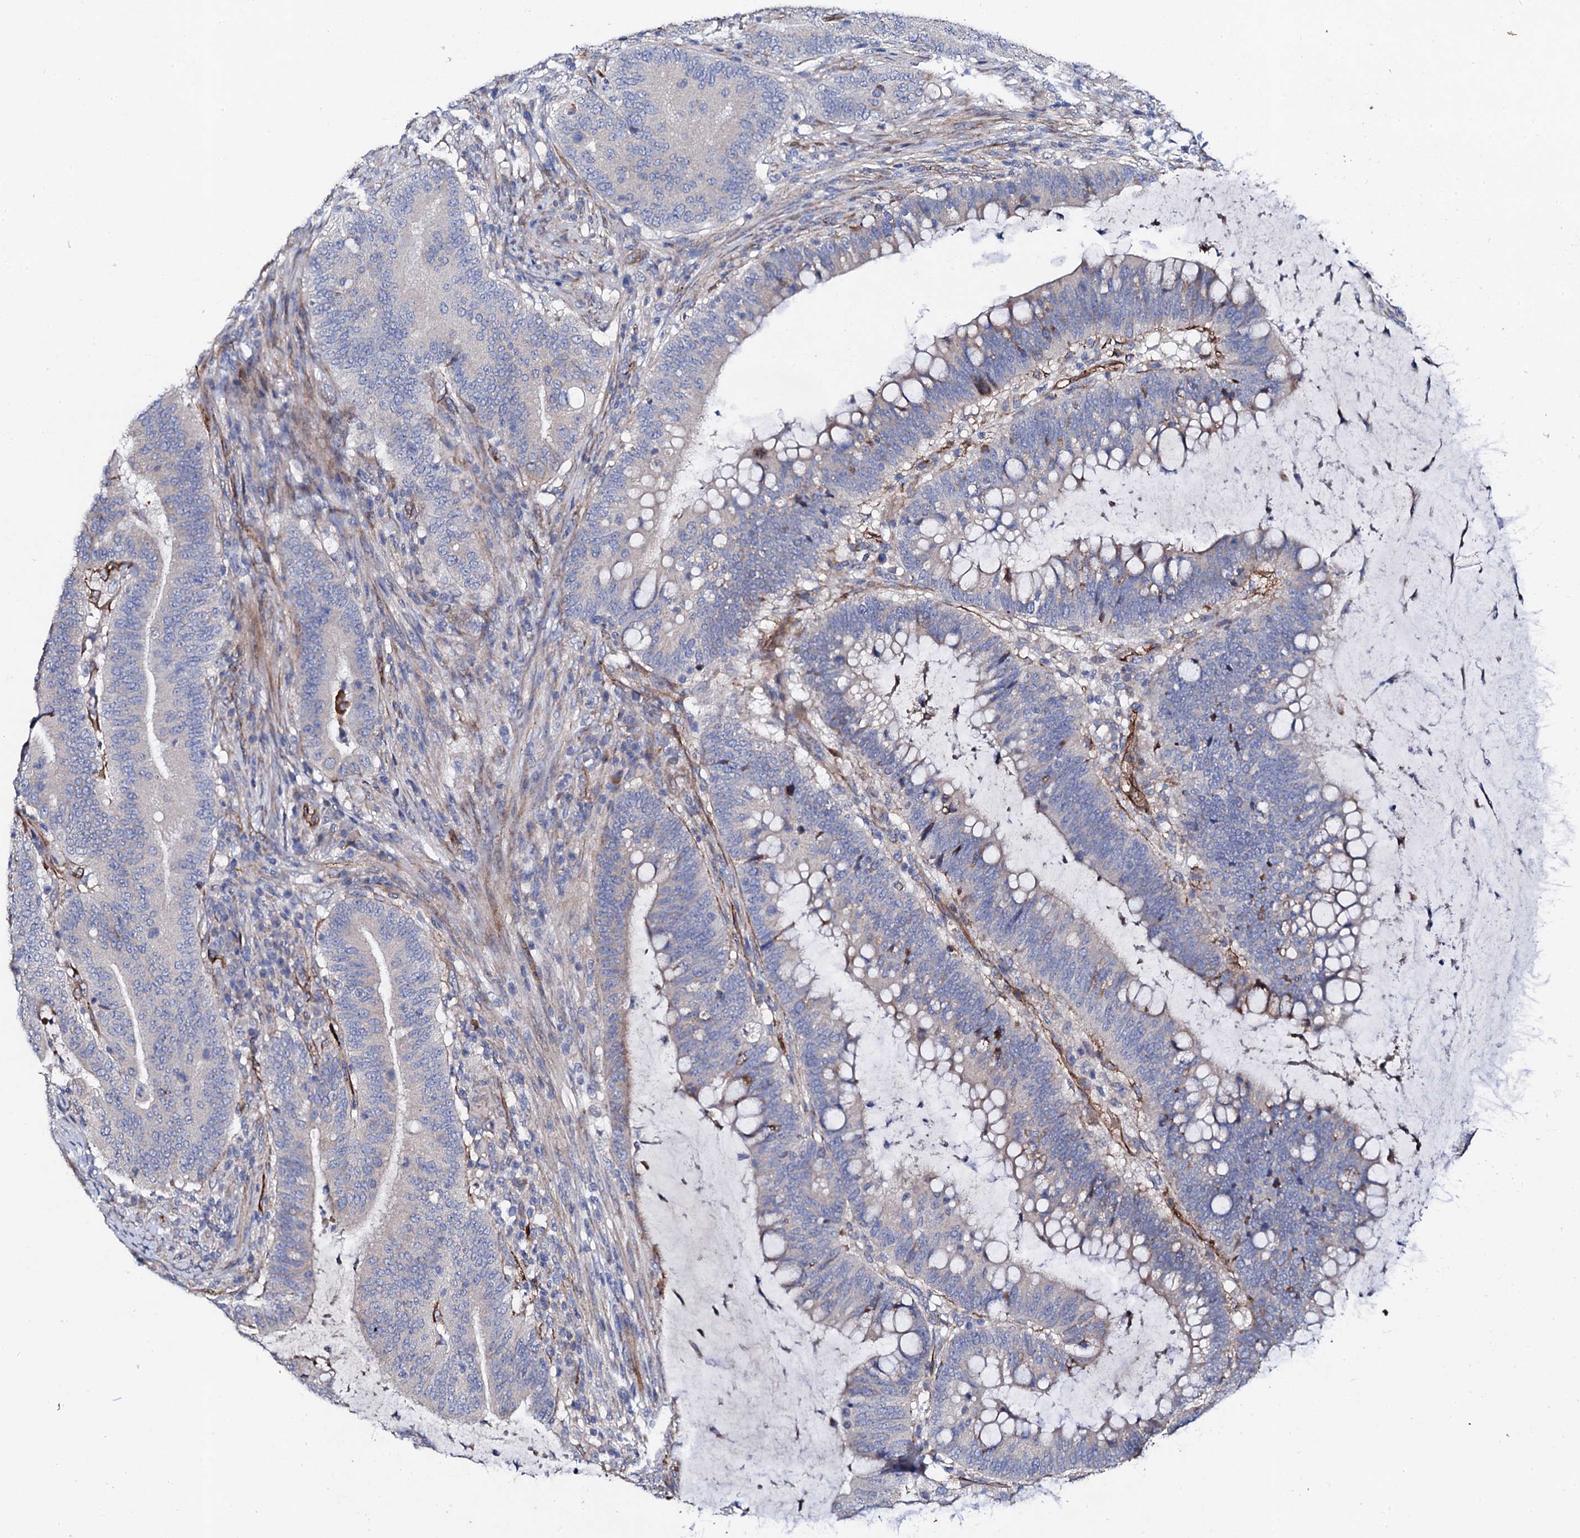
{"staining": {"intensity": "weak", "quantity": "<25%", "location": "cytoplasmic/membranous"}, "tissue": "colorectal cancer", "cell_type": "Tumor cells", "image_type": "cancer", "snomed": [{"axis": "morphology", "description": "Adenocarcinoma, NOS"}, {"axis": "topography", "description": "Colon"}], "caption": "Photomicrograph shows no significant protein staining in tumor cells of adenocarcinoma (colorectal).", "gene": "DBX1", "patient": {"sex": "female", "age": 66}}